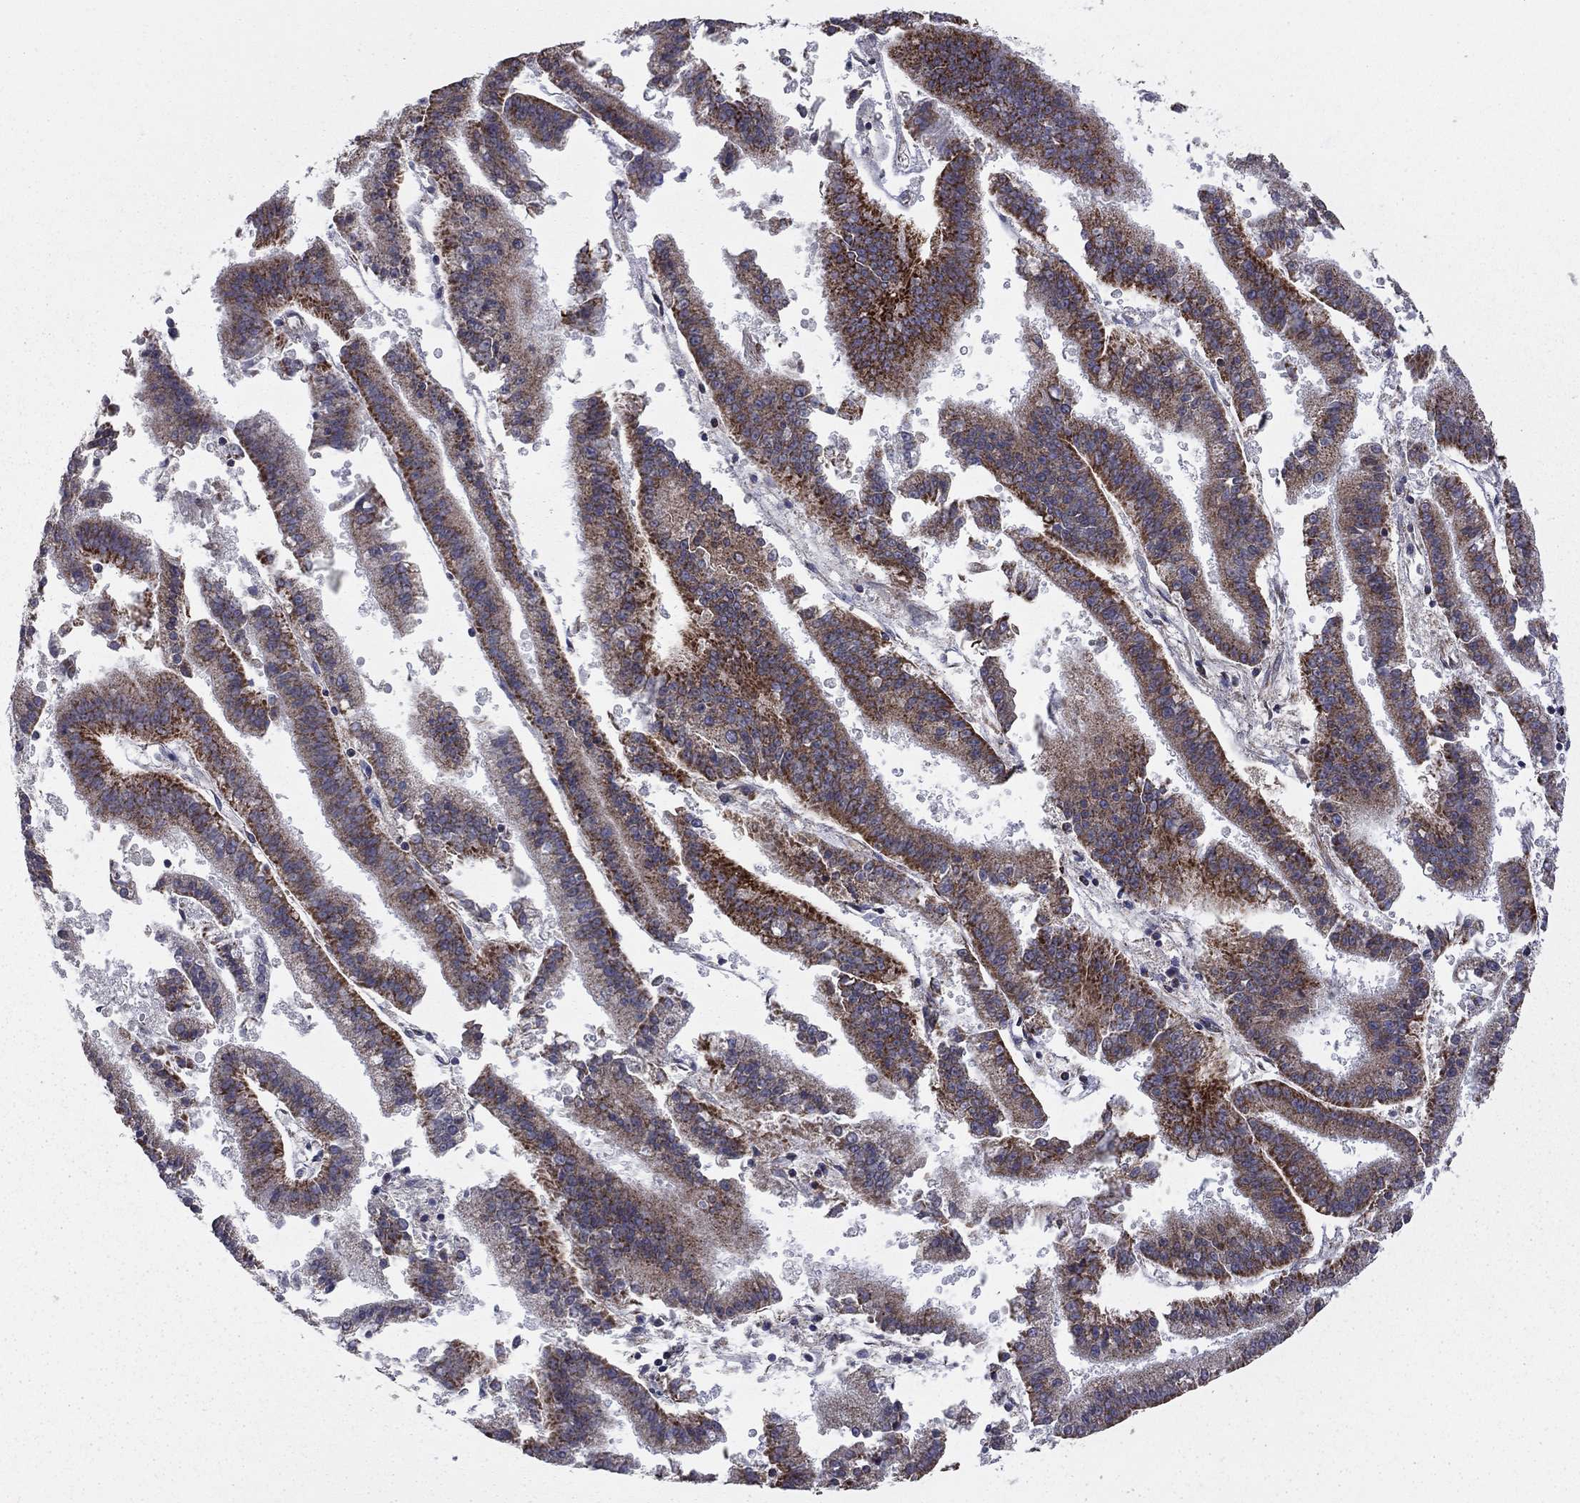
{"staining": {"intensity": "strong", "quantity": ">75%", "location": "cytoplasmic/membranous"}, "tissue": "endometrial cancer", "cell_type": "Tumor cells", "image_type": "cancer", "snomed": [{"axis": "morphology", "description": "Adenocarcinoma, NOS"}, {"axis": "topography", "description": "Endometrium"}], "caption": "The image exhibits staining of adenocarcinoma (endometrial), revealing strong cytoplasmic/membranous protein staining (brown color) within tumor cells.", "gene": "CLPTM1", "patient": {"sex": "female", "age": 66}}